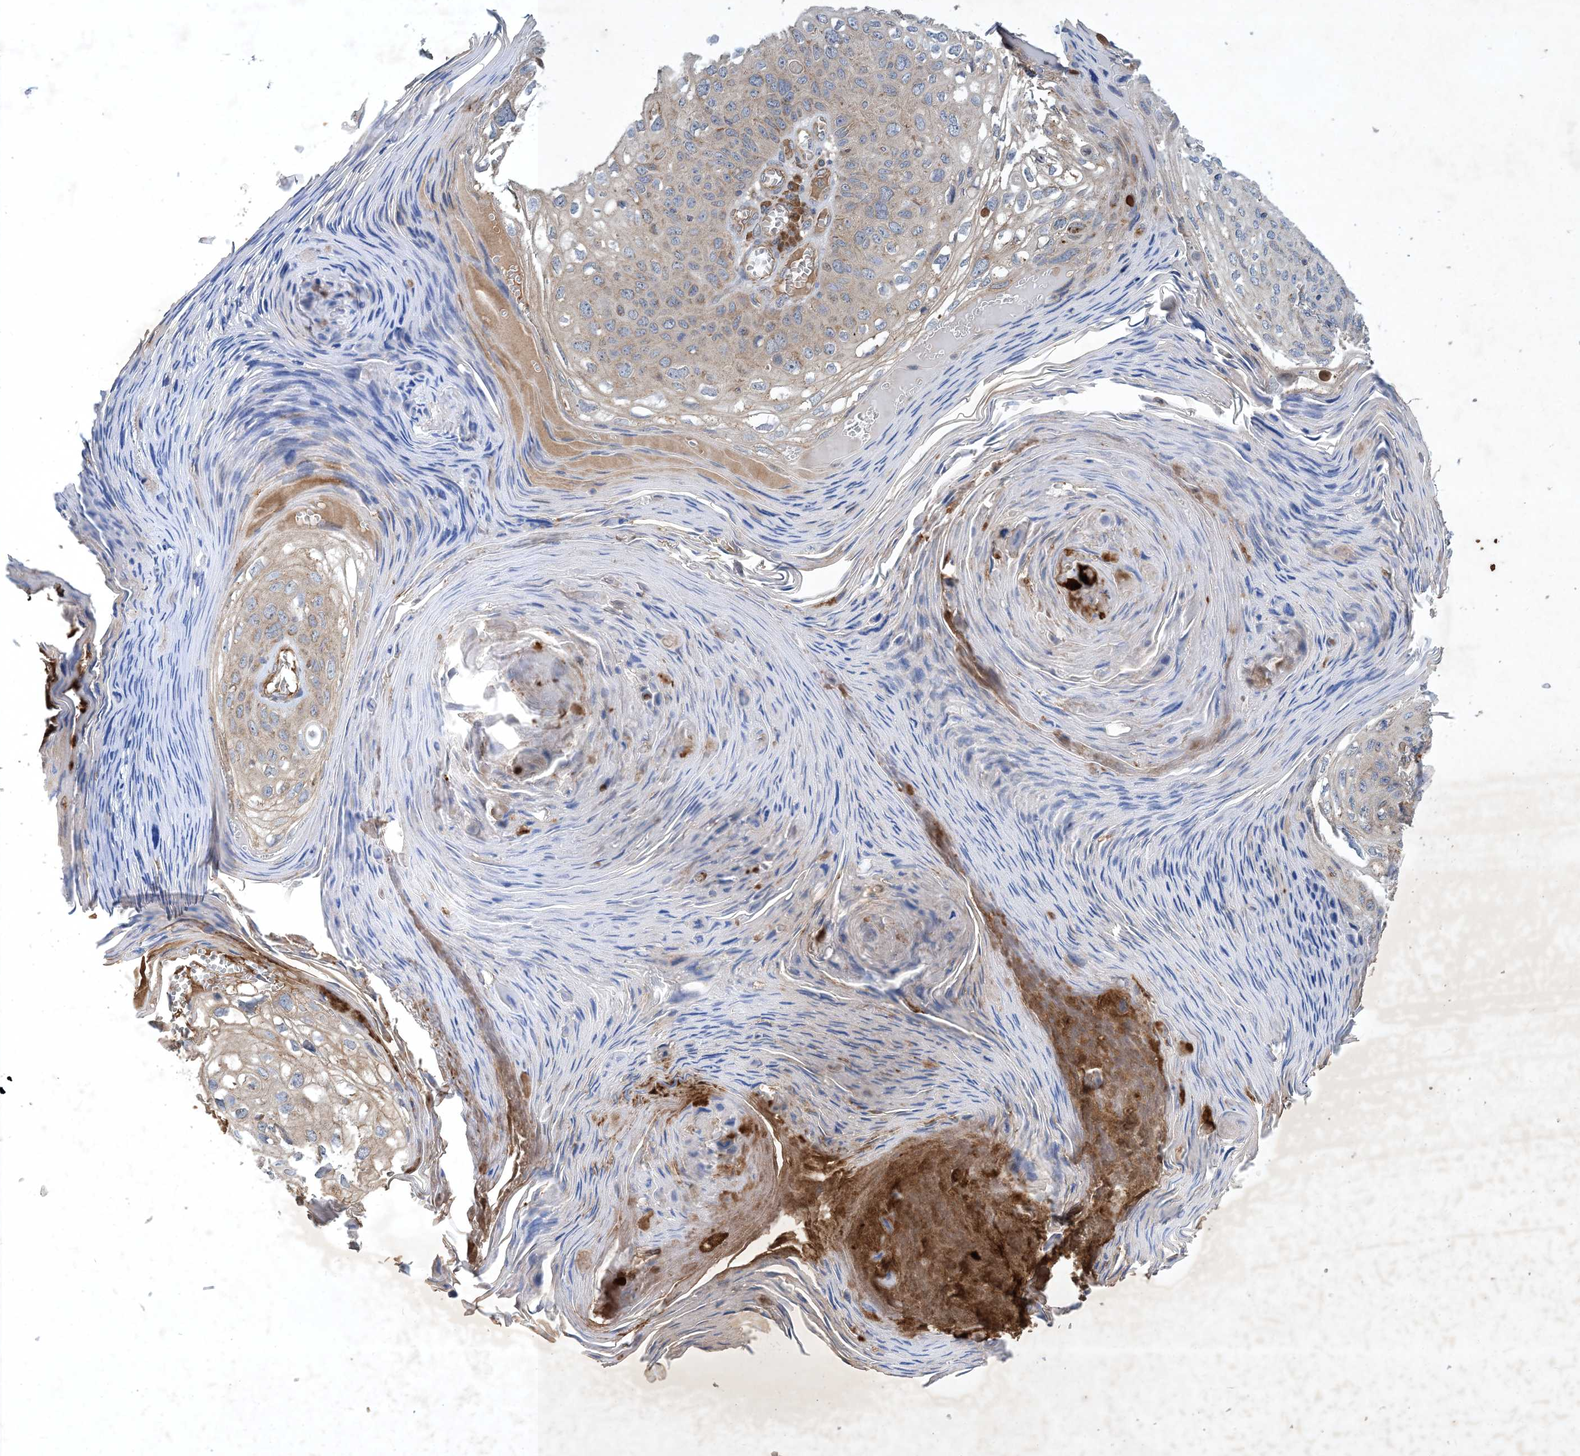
{"staining": {"intensity": "weak", "quantity": "<25%", "location": "cytoplasmic/membranous"}, "tissue": "skin cancer", "cell_type": "Tumor cells", "image_type": "cancer", "snomed": [{"axis": "morphology", "description": "Squamous cell carcinoma, NOS"}, {"axis": "topography", "description": "Skin"}], "caption": "Histopathology image shows no protein expression in tumor cells of skin squamous cell carcinoma tissue.", "gene": "STK19", "patient": {"sex": "female", "age": 90}}